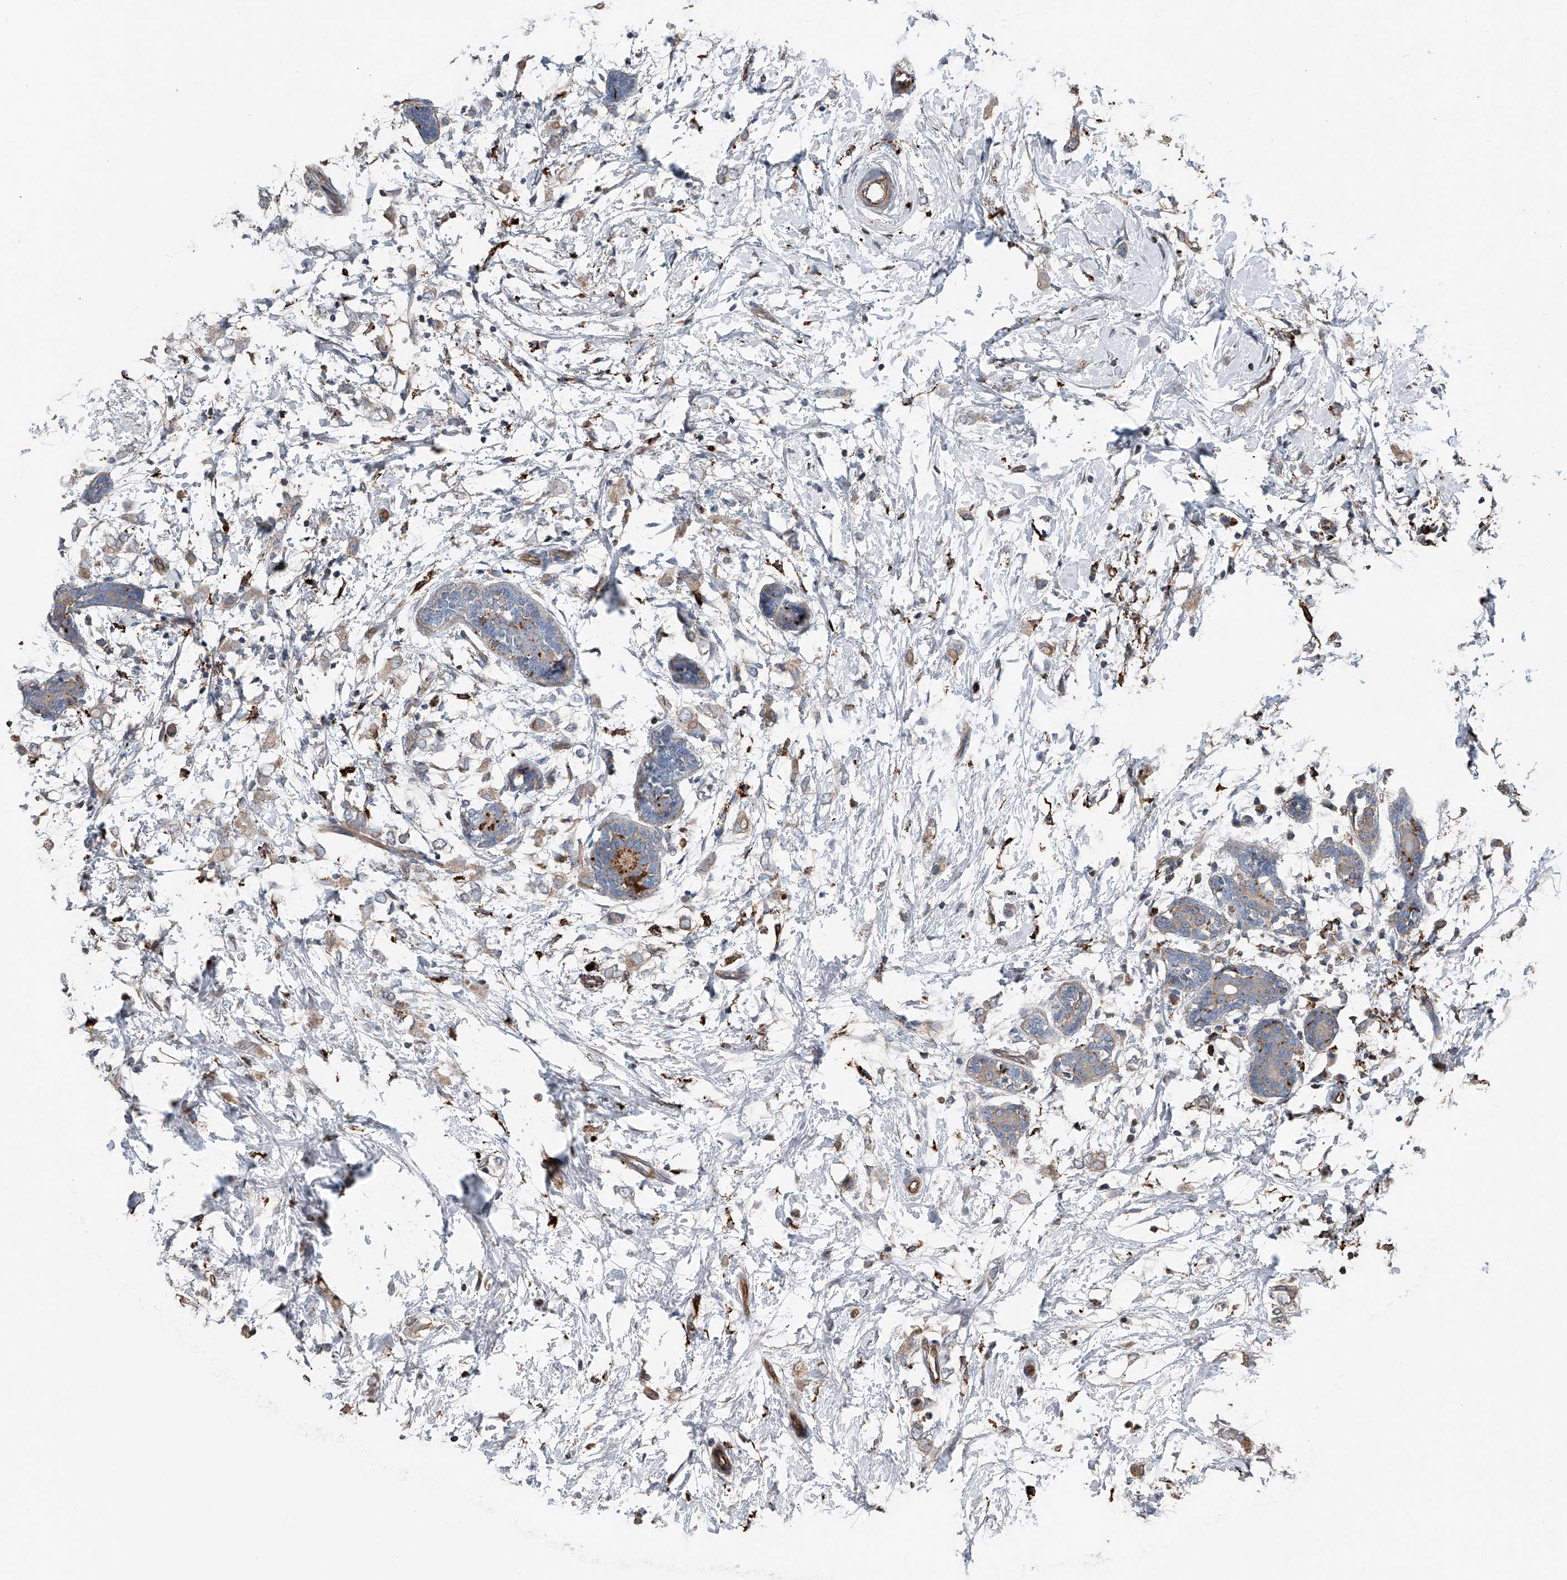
{"staining": {"intensity": "weak", "quantity": ">75%", "location": "cytoplasmic/membranous"}, "tissue": "breast cancer", "cell_type": "Tumor cells", "image_type": "cancer", "snomed": [{"axis": "morphology", "description": "Normal tissue, NOS"}, {"axis": "morphology", "description": "Lobular carcinoma"}, {"axis": "topography", "description": "Breast"}], "caption": "This photomicrograph demonstrates breast cancer stained with immunohistochemistry (IHC) to label a protein in brown. The cytoplasmic/membranous of tumor cells show weak positivity for the protein. Nuclei are counter-stained blue.", "gene": "ZNF772", "patient": {"sex": "female", "age": 47}}